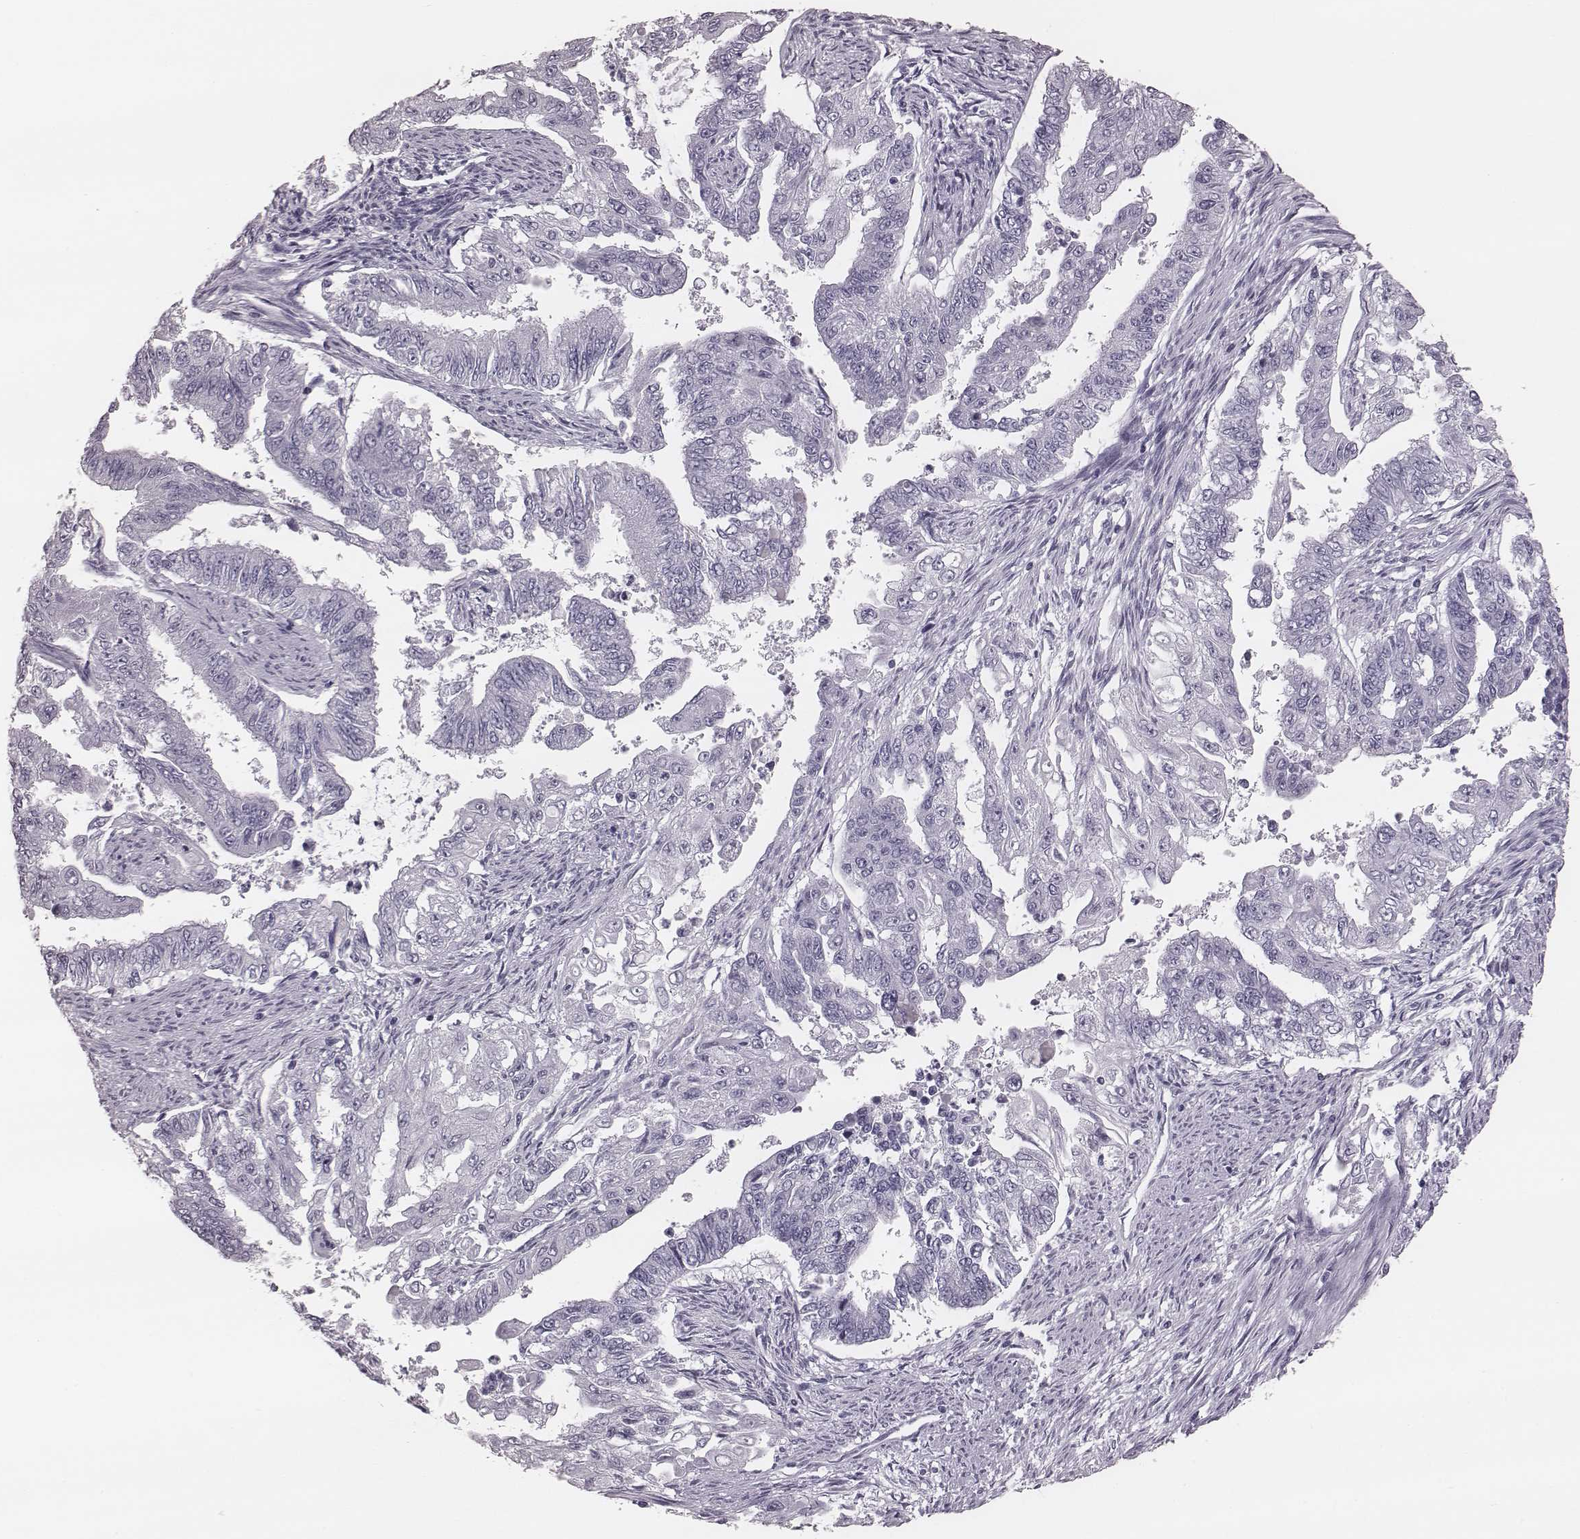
{"staining": {"intensity": "negative", "quantity": "none", "location": "none"}, "tissue": "endometrial cancer", "cell_type": "Tumor cells", "image_type": "cancer", "snomed": [{"axis": "morphology", "description": "Adenocarcinoma, NOS"}, {"axis": "topography", "description": "Uterus"}], "caption": "A high-resolution image shows immunohistochemistry (IHC) staining of endometrial adenocarcinoma, which displays no significant positivity in tumor cells. The staining is performed using DAB (3,3'-diaminobenzidine) brown chromogen with nuclei counter-stained in using hematoxylin.", "gene": "KRT74", "patient": {"sex": "female", "age": 59}}